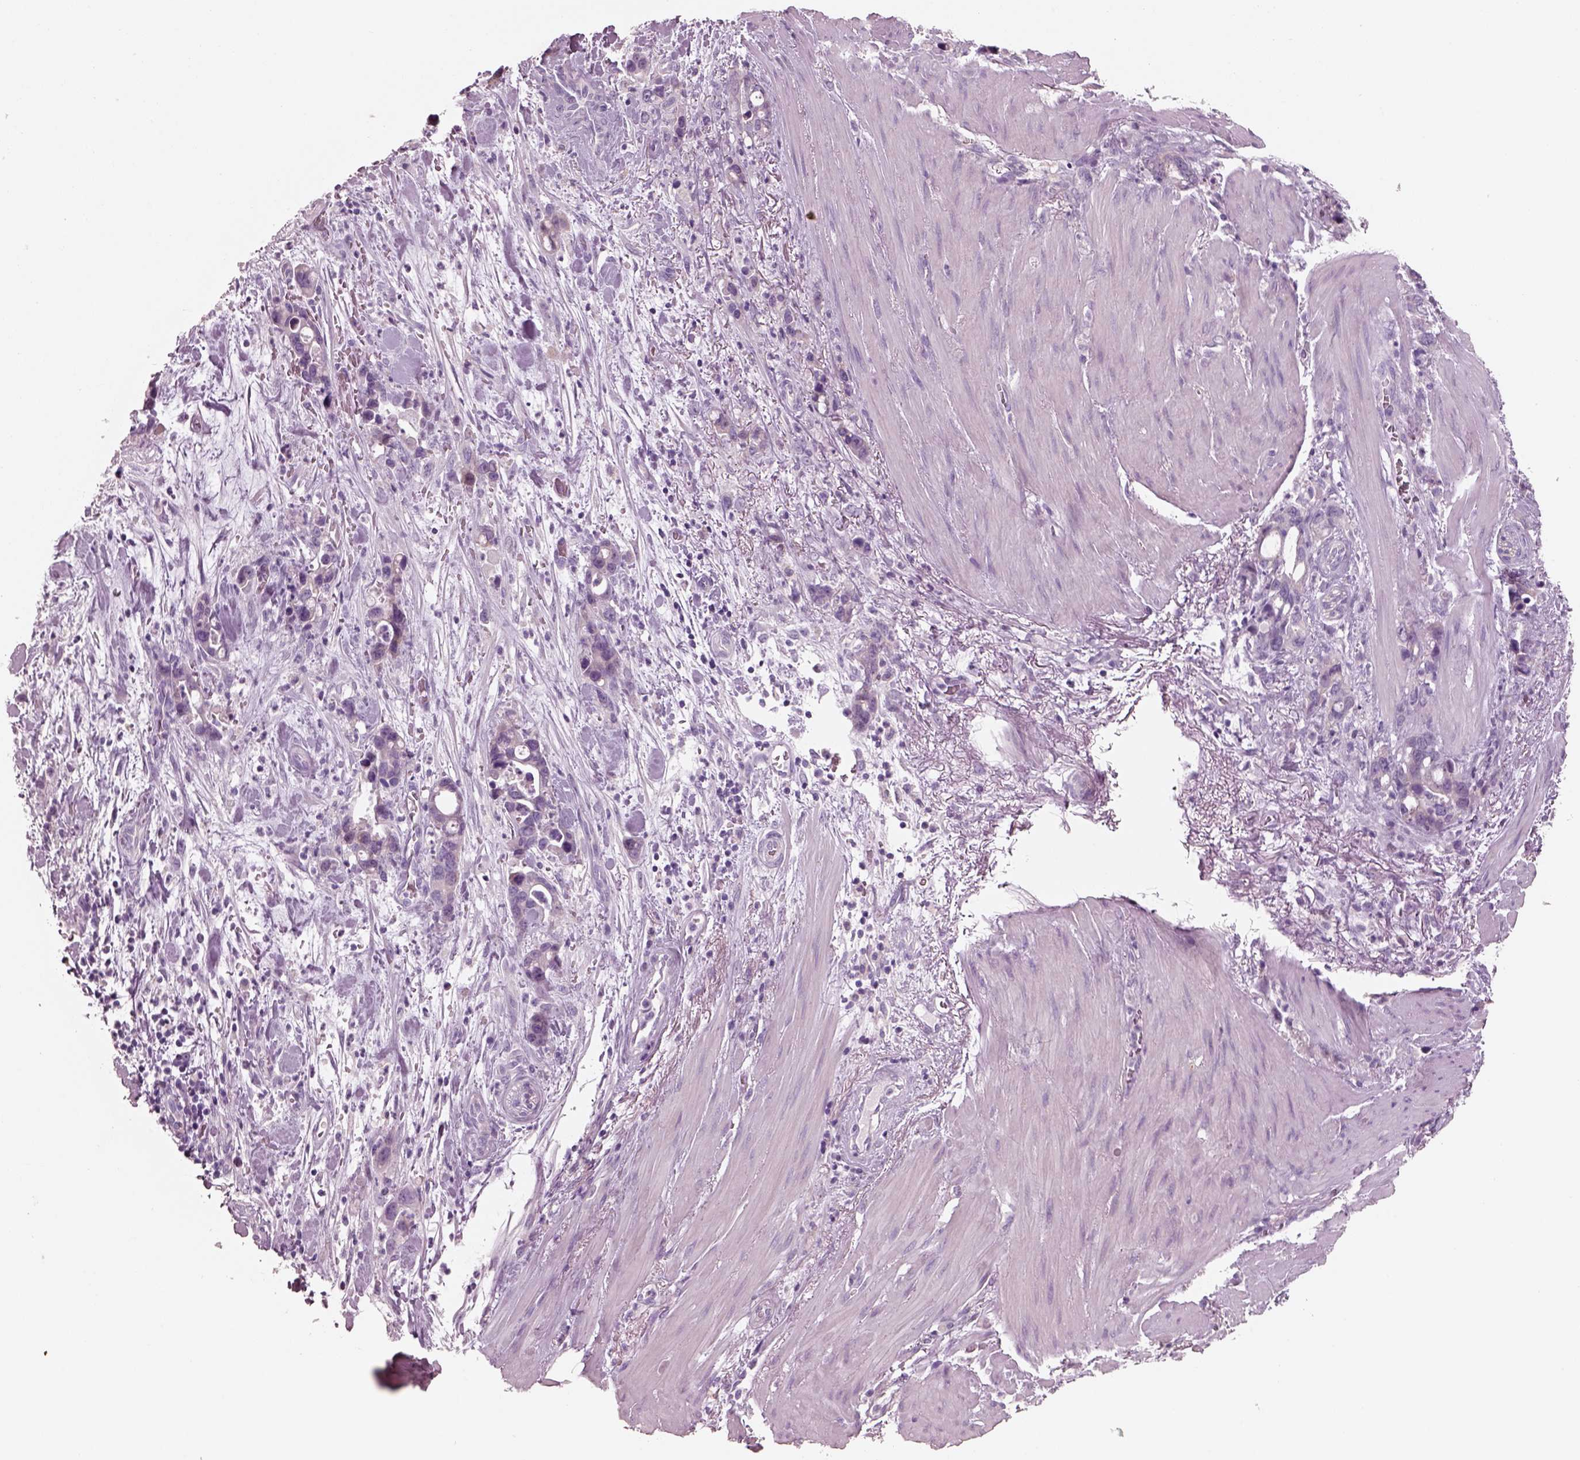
{"staining": {"intensity": "negative", "quantity": "none", "location": "none"}, "tissue": "stomach cancer", "cell_type": "Tumor cells", "image_type": "cancer", "snomed": [{"axis": "morphology", "description": "Normal tissue, NOS"}, {"axis": "morphology", "description": "Adenocarcinoma, NOS"}, {"axis": "topography", "description": "Esophagus"}, {"axis": "topography", "description": "Stomach, upper"}], "caption": "Tumor cells show no significant protein staining in stomach cancer (adenocarcinoma).", "gene": "PNOC", "patient": {"sex": "male", "age": 74}}